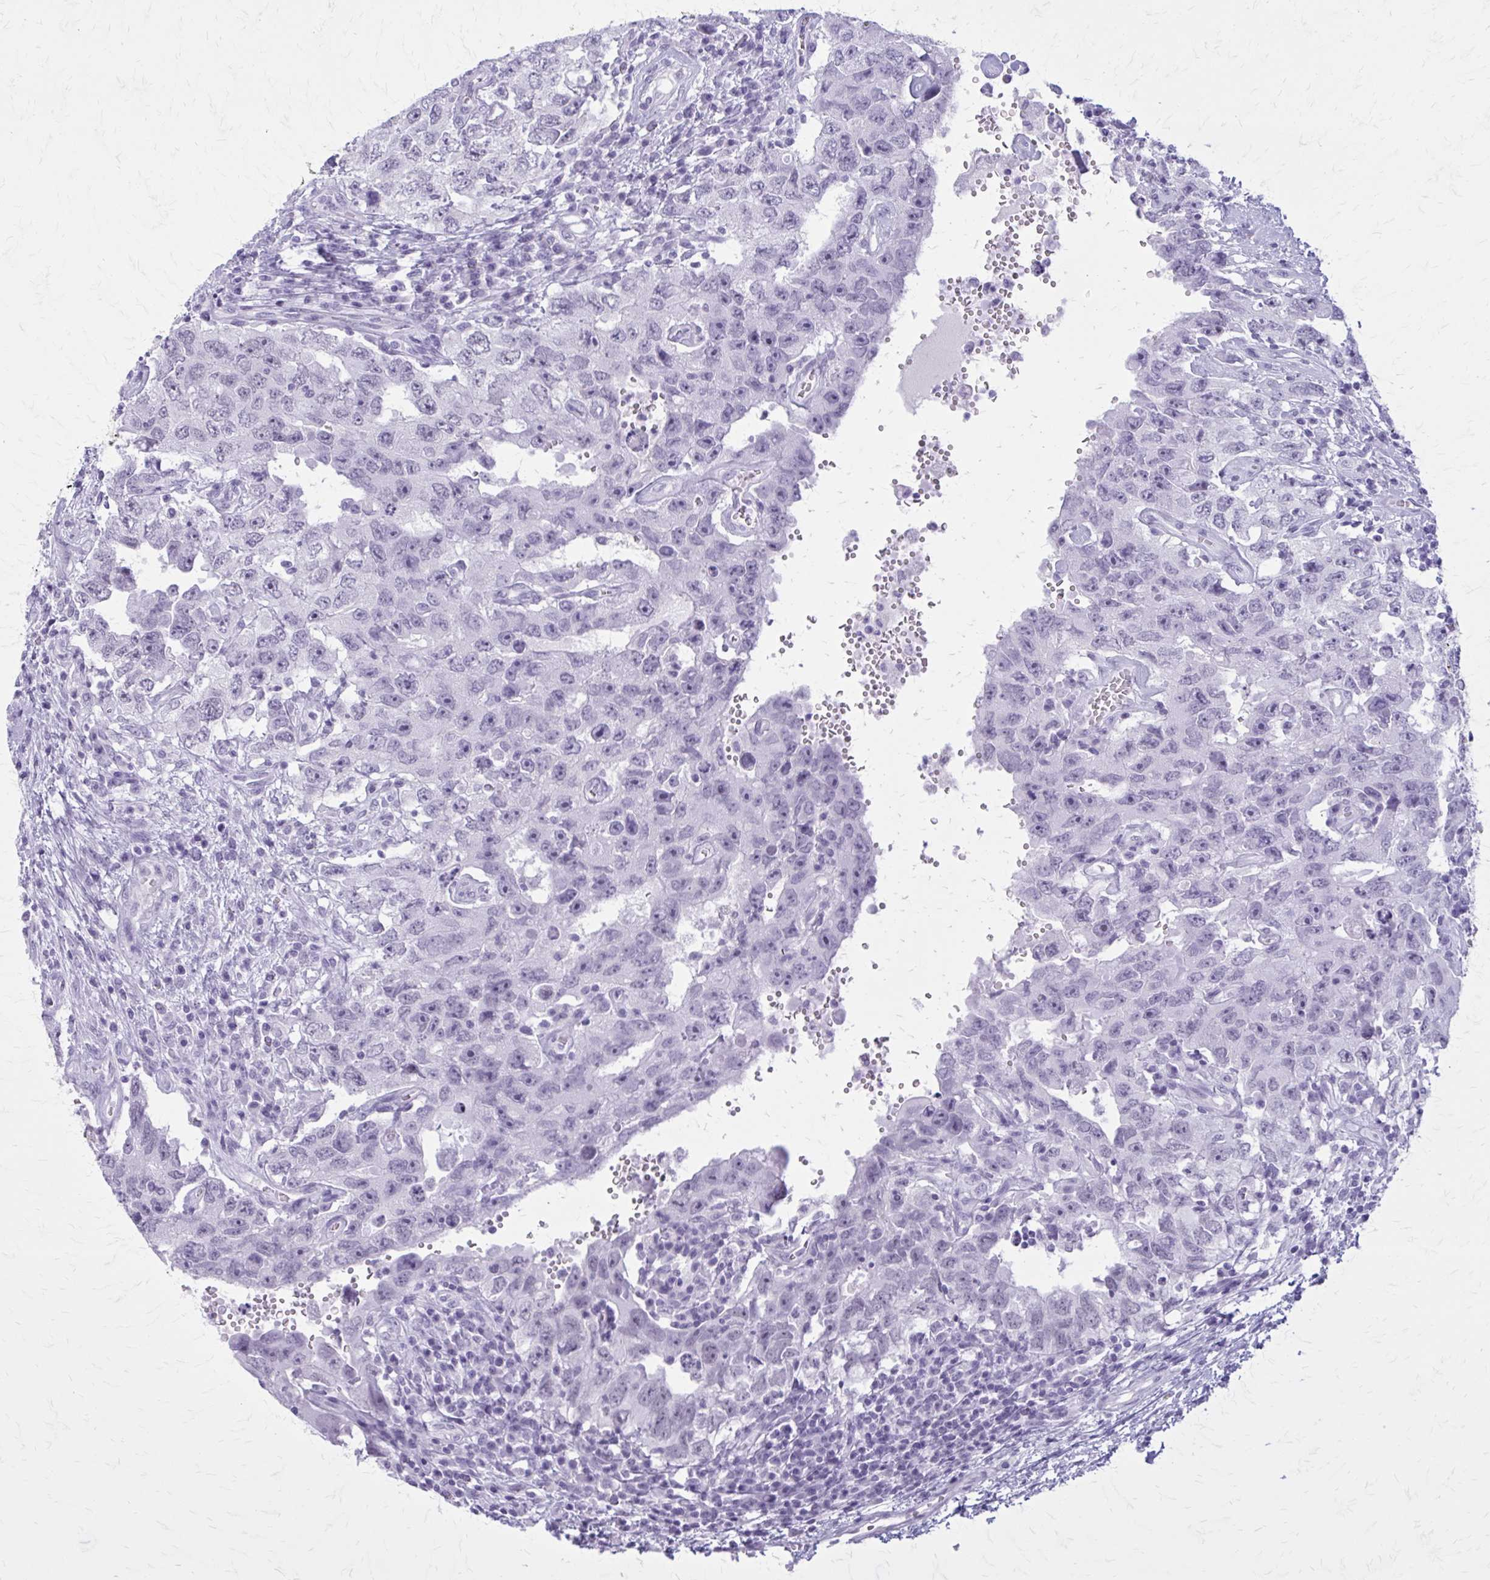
{"staining": {"intensity": "negative", "quantity": "none", "location": "none"}, "tissue": "testis cancer", "cell_type": "Tumor cells", "image_type": "cancer", "snomed": [{"axis": "morphology", "description": "Carcinoma, Embryonal, NOS"}, {"axis": "topography", "description": "Testis"}], "caption": "This is an immunohistochemistry (IHC) image of testis embryonal carcinoma. There is no expression in tumor cells.", "gene": "GAD1", "patient": {"sex": "male", "age": 26}}